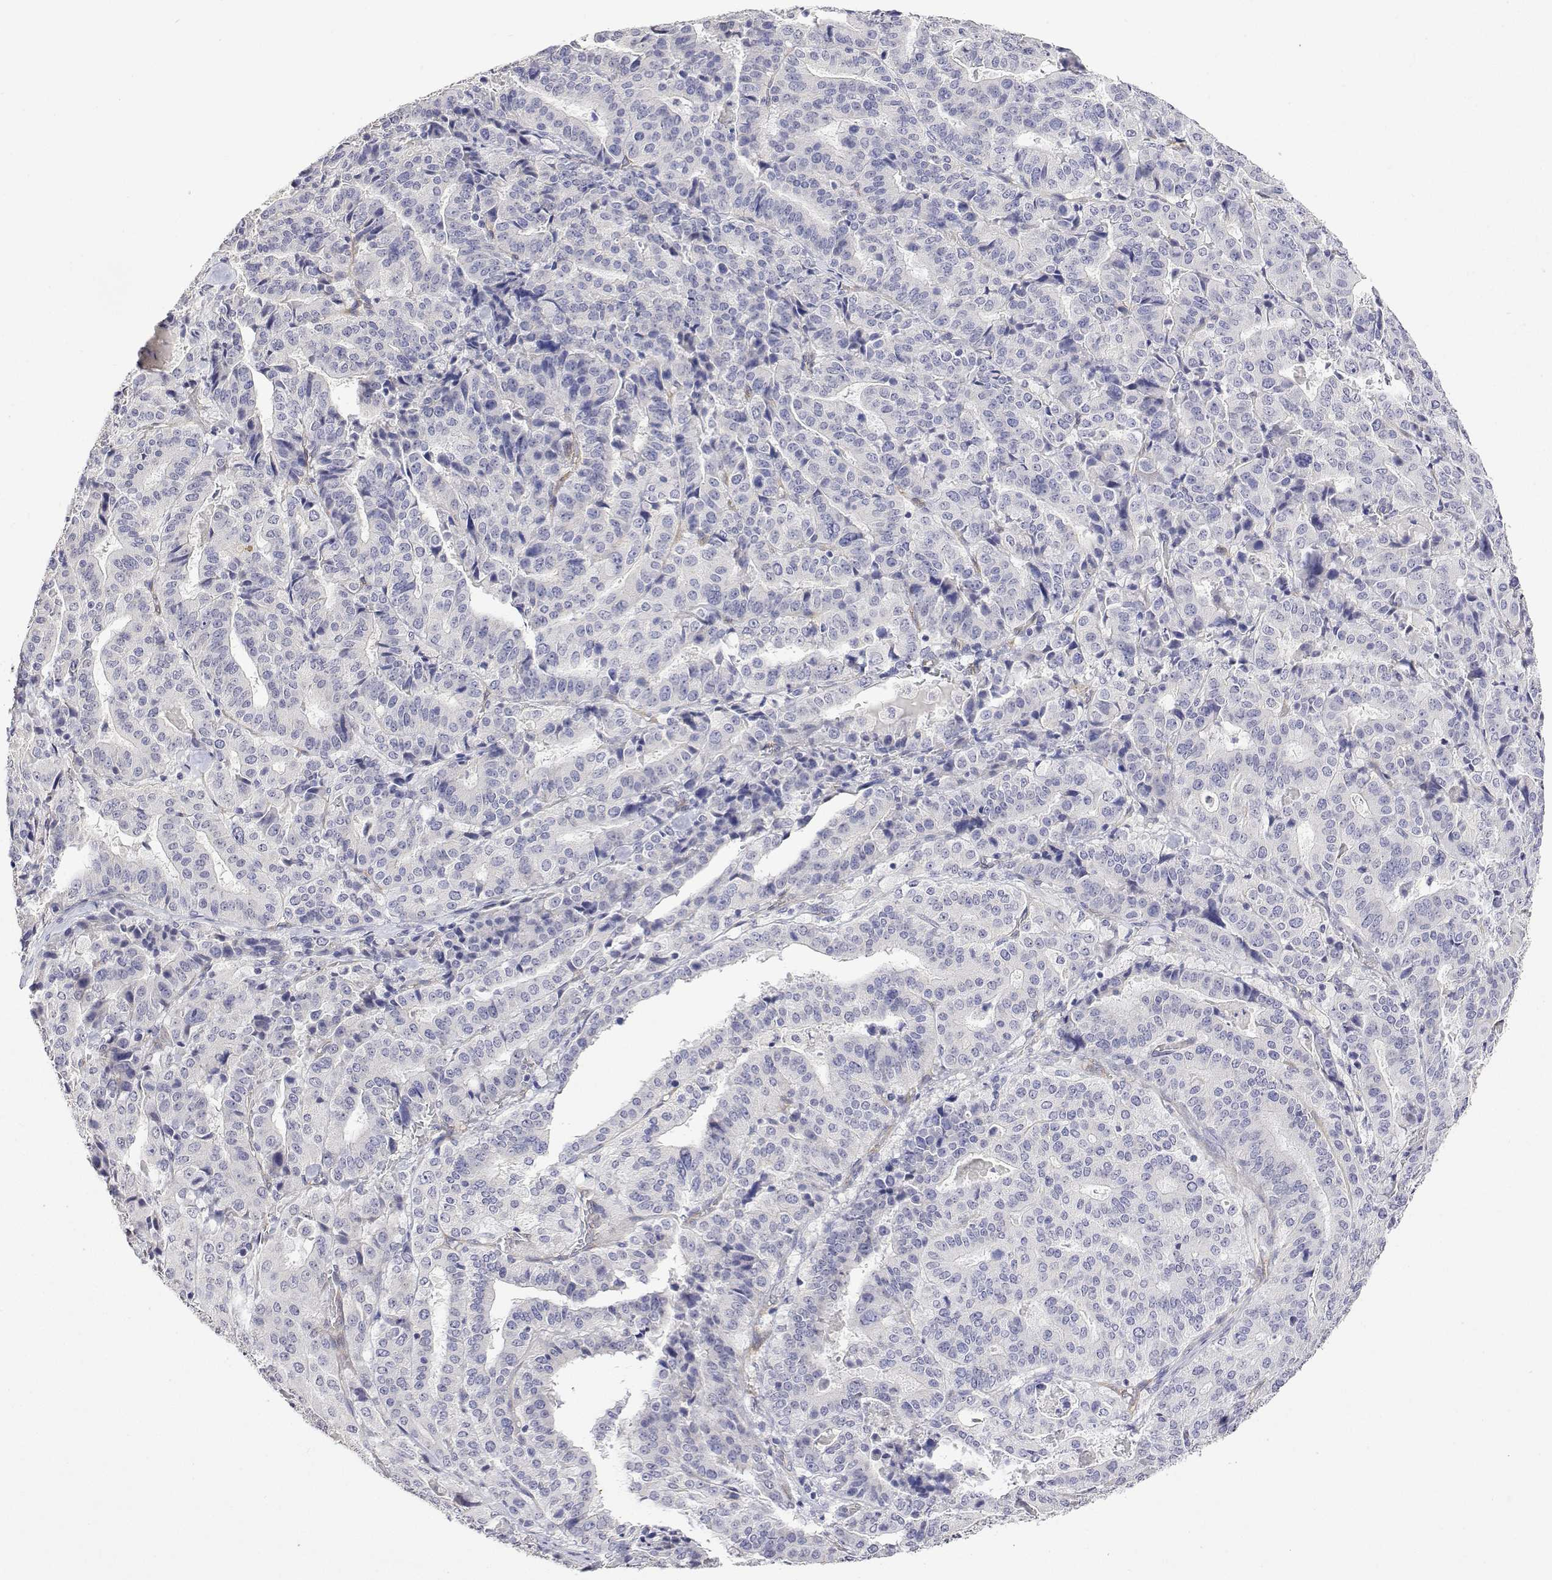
{"staining": {"intensity": "negative", "quantity": "none", "location": "none"}, "tissue": "stomach cancer", "cell_type": "Tumor cells", "image_type": "cancer", "snomed": [{"axis": "morphology", "description": "Adenocarcinoma, NOS"}, {"axis": "topography", "description": "Stomach"}], "caption": "Immunohistochemistry (IHC) photomicrograph of neoplastic tissue: human stomach adenocarcinoma stained with DAB (3,3'-diaminobenzidine) reveals no significant protein staining in tumor cells.", "gene": "PLCB1", "patient": {"sex": "male", "age": 48}}